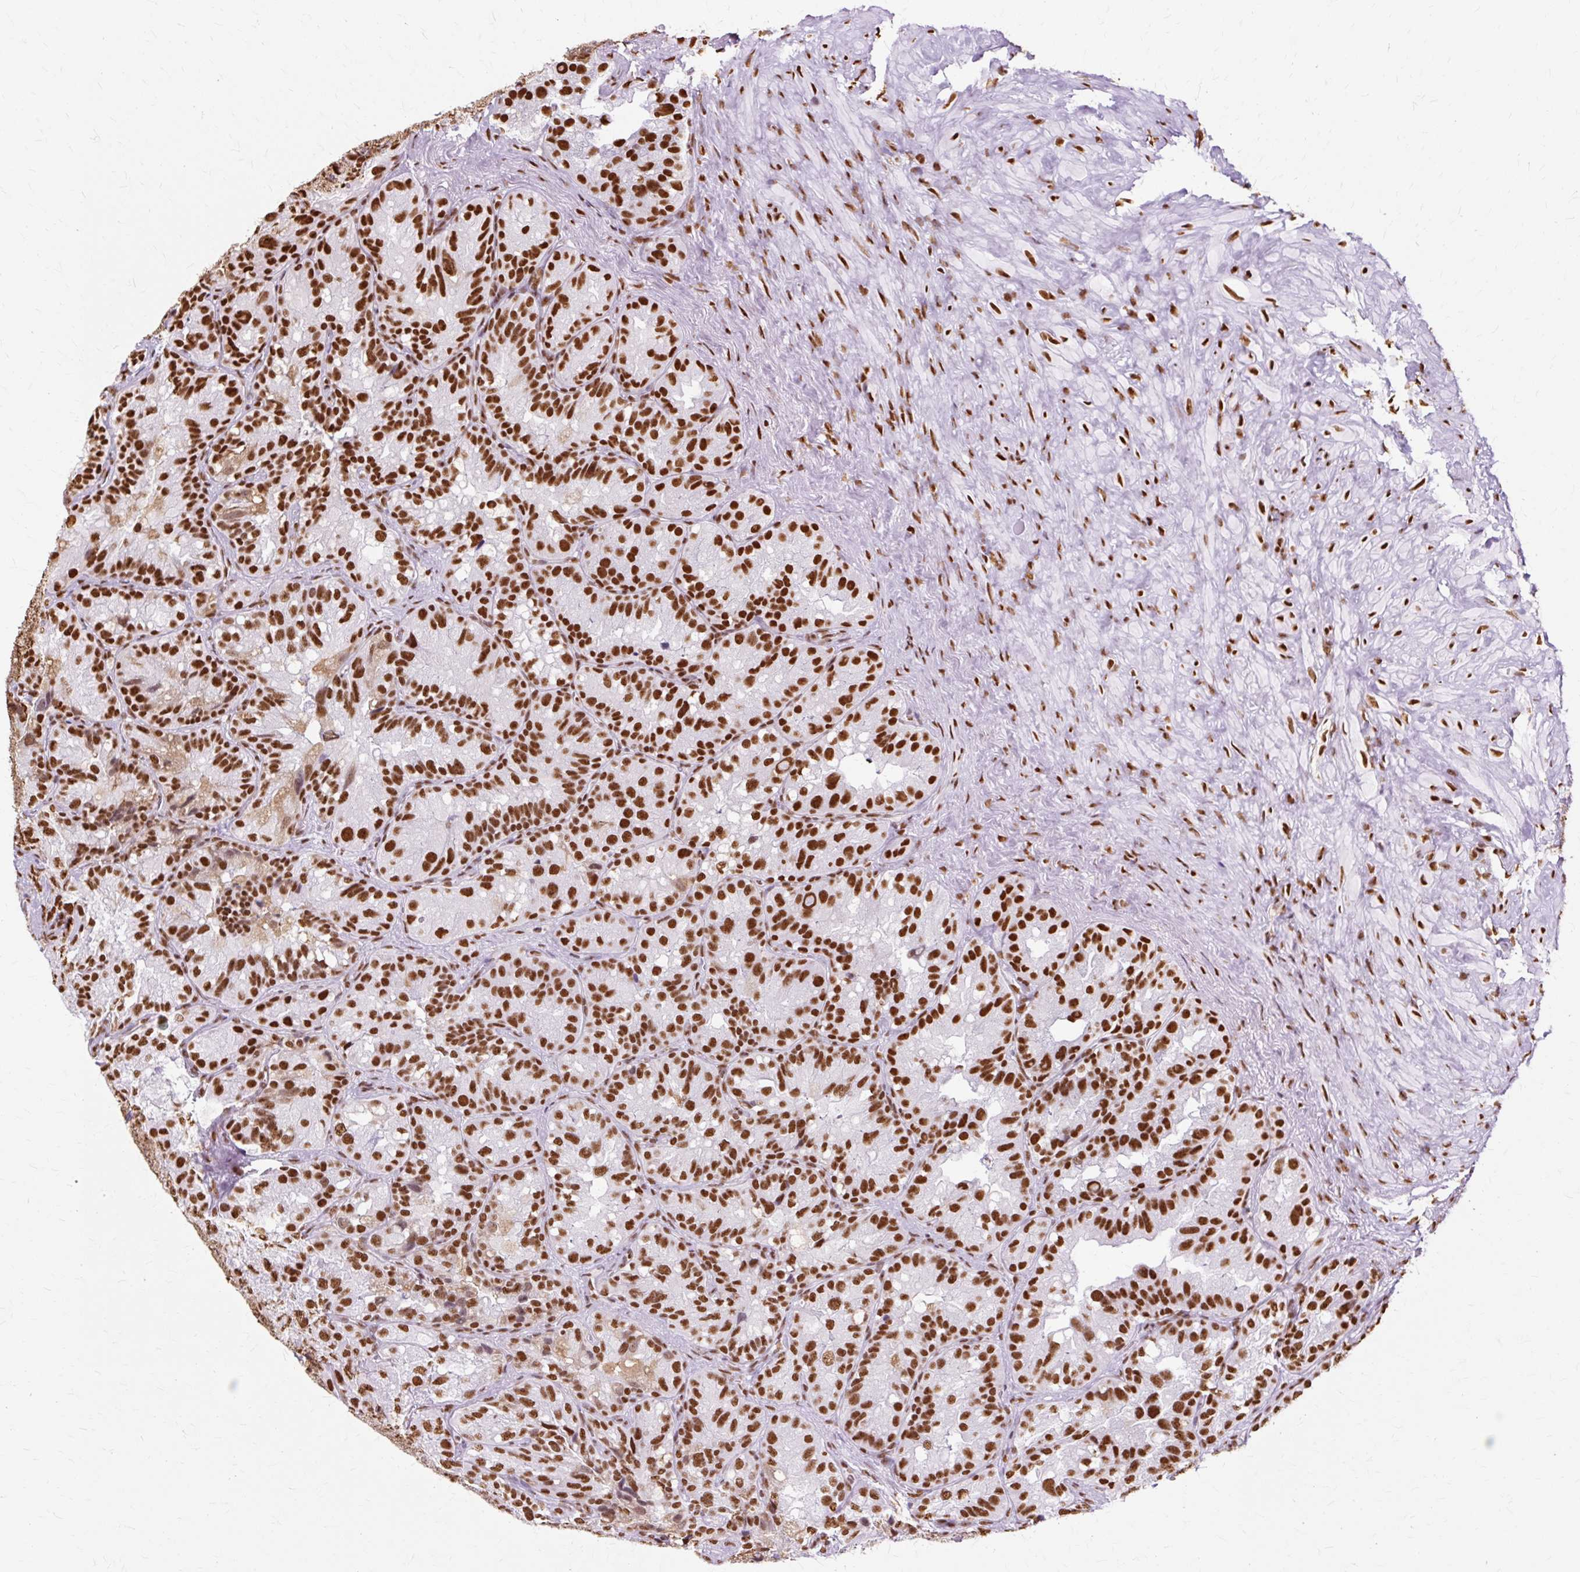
{"staining": {"intensity": "strong", "quantity": ">75%", "location": "nuclear"}, "tissue": "seminal vesicle", "cell_type": "Glandular cells", "image_type": "normal", "snomed": [{"axis": "morphology", "description": "Normal tissue, NOS"}, {"axis": "topography", "description": "Seminal veicle"}], "caption": "The photomicrograph displays staining of normal seminal vesicle, revealing strong nuclear protein staining (brown color) within glandular cells. The staining was performed using DAB (3,3'-diaminobenzidine) to visualize the protein expression in brown, while the nuclei were stained in blue with hematoxylin (Magnification: 20x).", "gene": "XRCC6", "patient": {"sex": "male", "age": 69}}